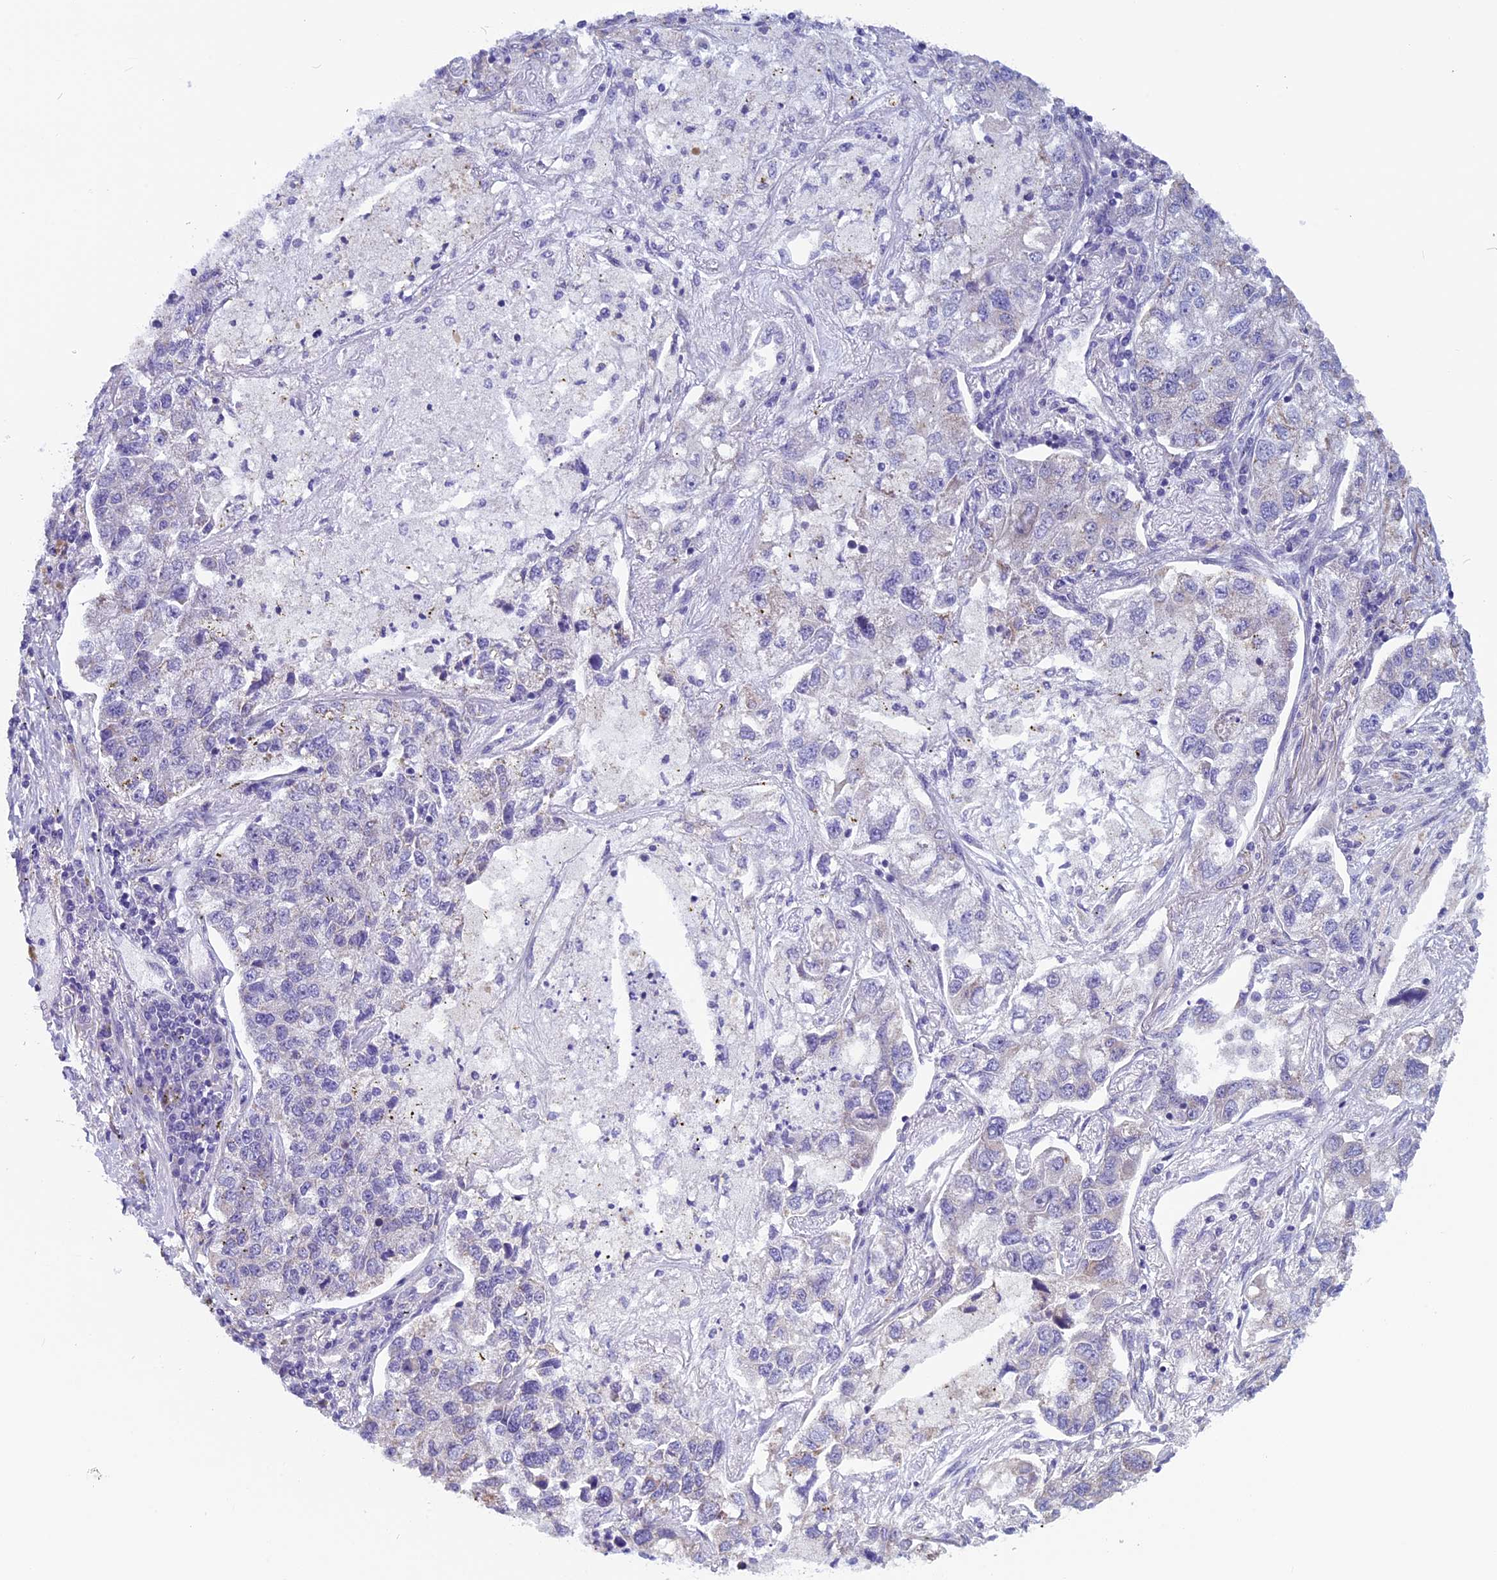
{"staining": {"intensity": "negative", "quantity": "none", "location": "none"}, "tissue": "lung cancer", "cell_type": "Tumor cells", "image_type": "cancer", "snomed": [{"axis": "morphology", "description": "Adenocarcinoma, NOS"}, {"axis": "topography", "description": "Lung"}], "caption": "This is an immunohistochemistry histopathology image of lung adenocarcinoma. There is no expression in tumor cells.", "gene": "ZNF317", "patient": {"sex": "male", "age": 49}}